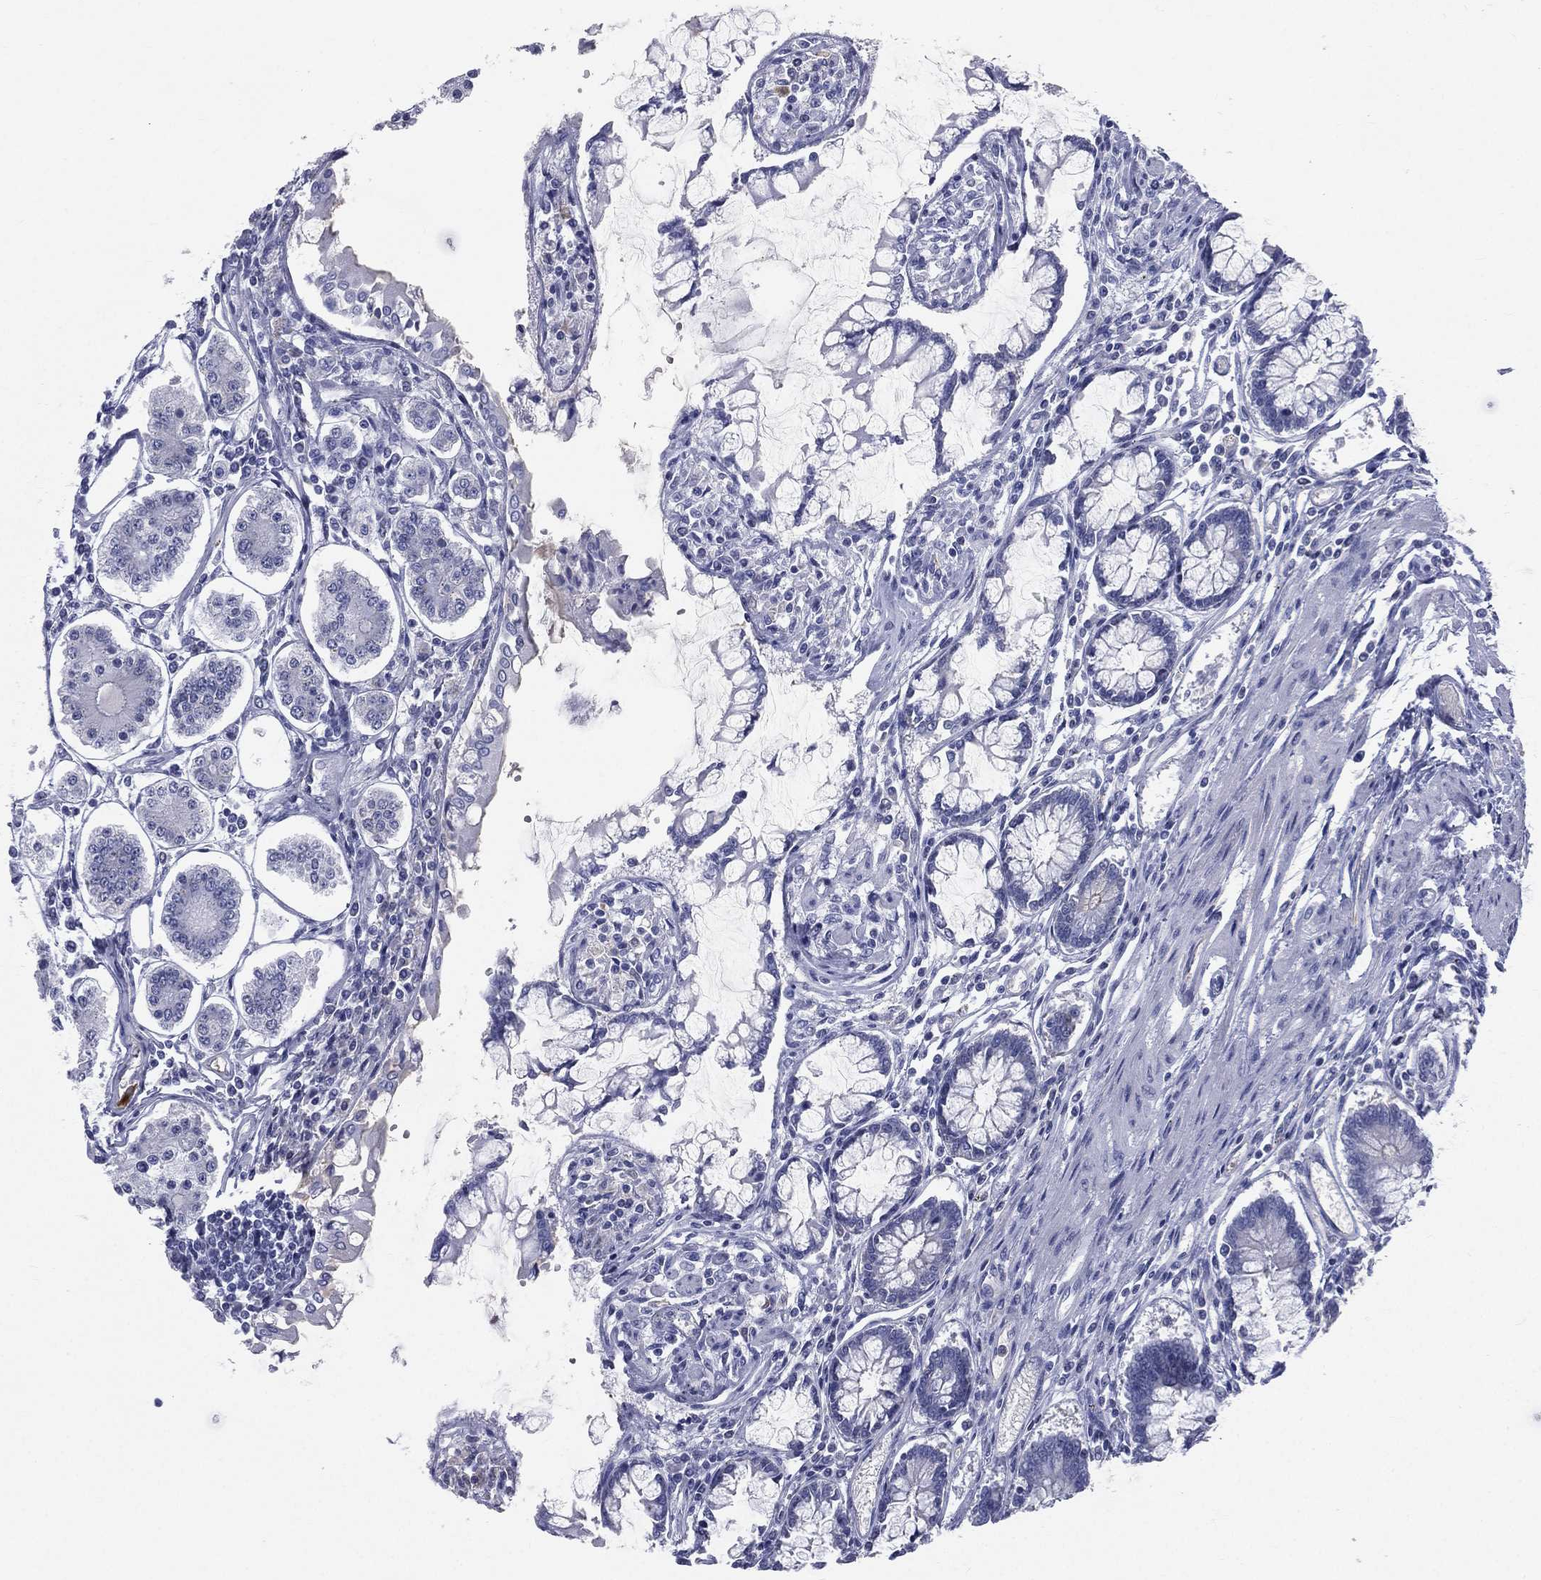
{"staining": {"intensity": "negative", "quantity": "none", "location": "none"}, "tissue": "carcinoid", "cell_type": "Tumor cells", "image_type": "cancer", "snomed": [{"axis": "morphology", "description": "Carcinoid, malignant, NOS"}, {"axis": "topography", "description": "Small intestine"}], "caption": "An IHC image of carcinoid (malignant) is shown. There is no staining in tumor cells of carcinoid (malignant).", "gene": "HP", "patient": {"sex": "female", "age": 65}}